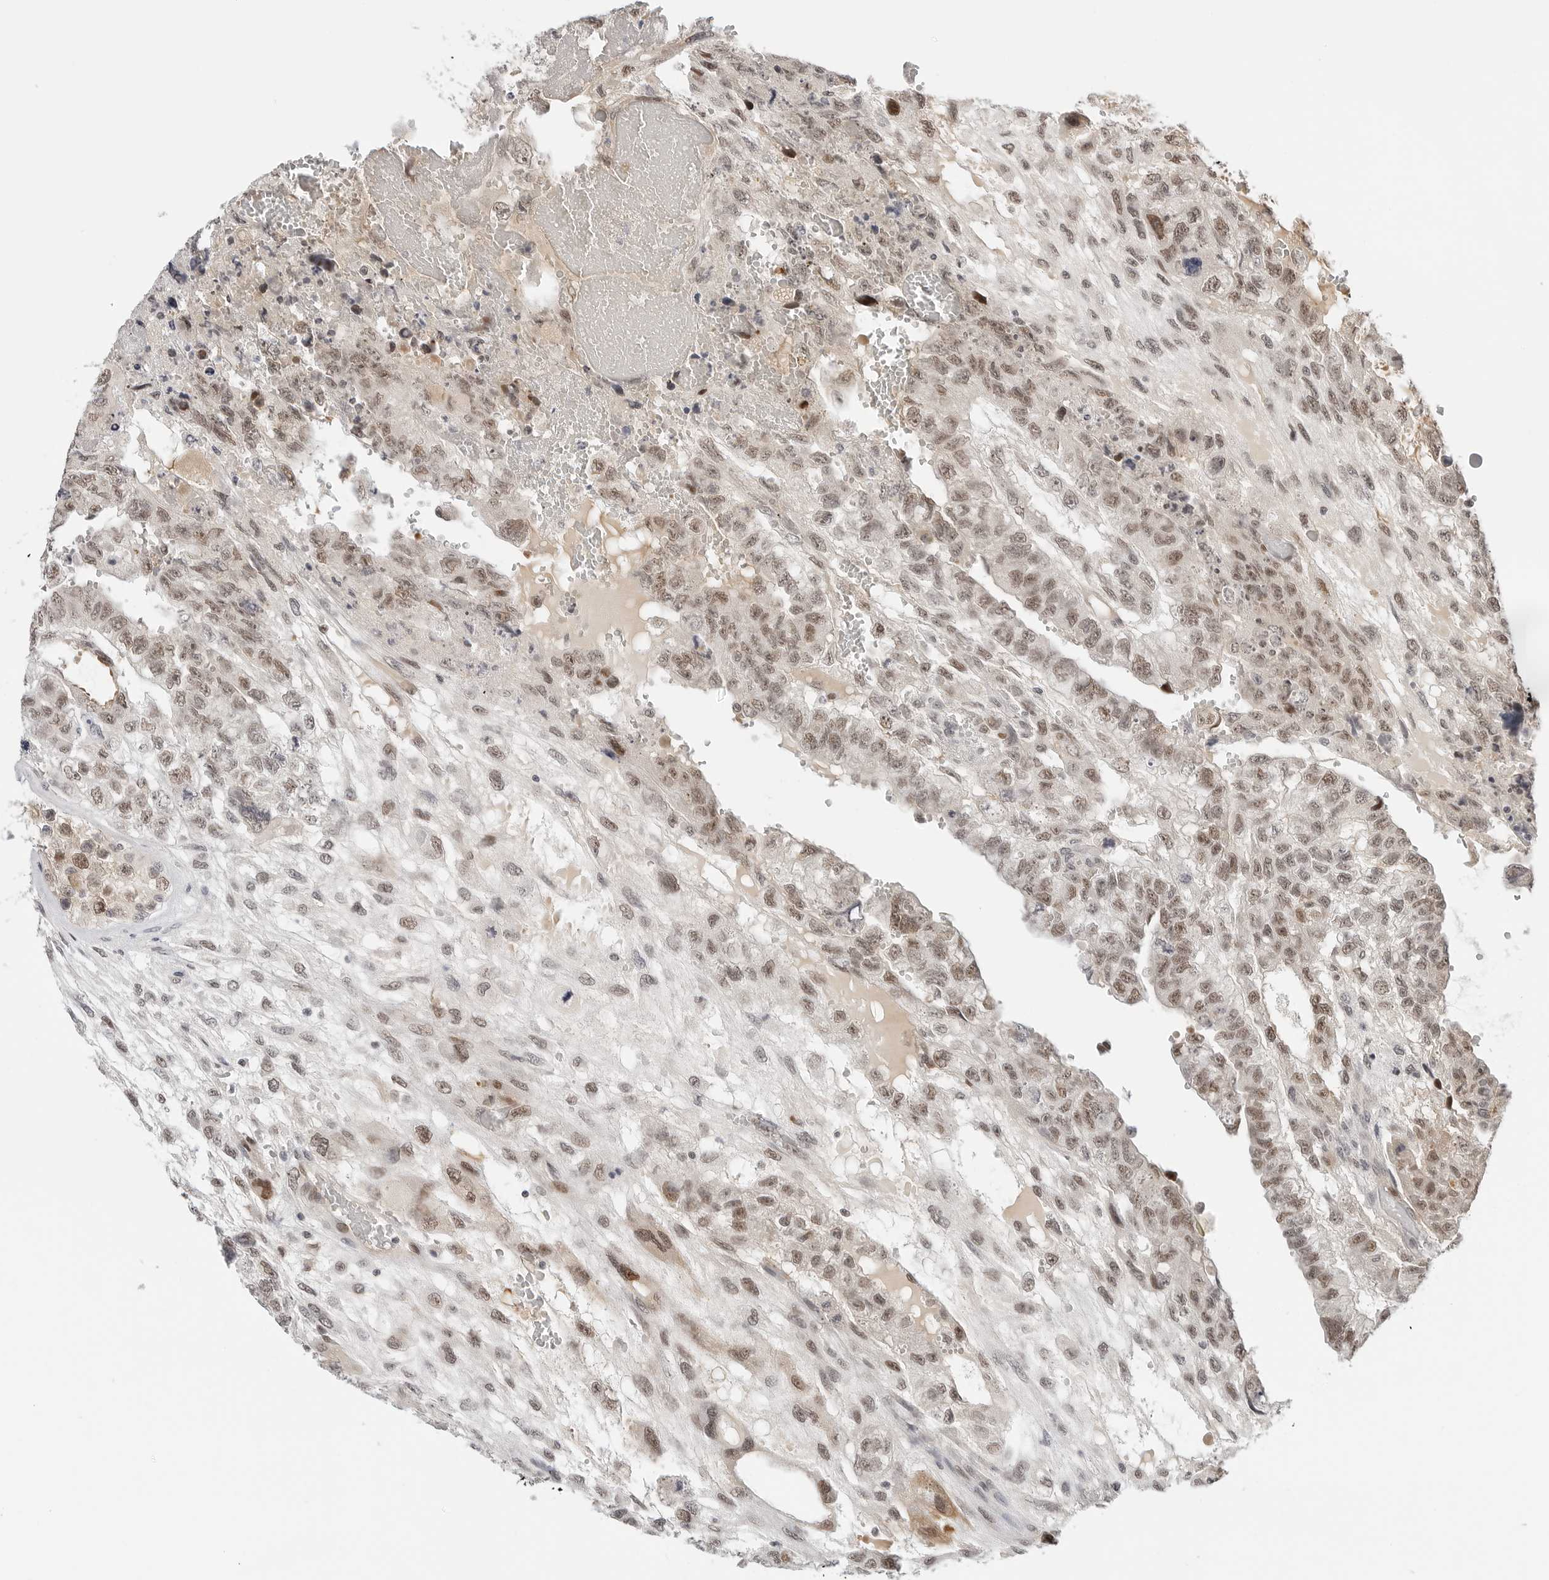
{"staining": {"intensity": "moderate", "quantity": ">75%", "location": "nuclear"}, "tissue": "testis cancer", "cell_type": "Tumor cells", "image_type": "cancer", "snomed": [{"axis": "morphology", "description": "Carcinoma, Embryonal, NOS"}, {"axis": "topography", "description": "Testis"}], "caption": "IHC (DAB) staining of human testis cancer (embryonal carcinoma) demonstrates moderate nuclear protein staining in about >75% of tumor cells. (DAB IHC, brown staining for protein, blue staining for nuclei).", "gene": "TSEN2", "patient": {"sex": "male", "age": 36}}